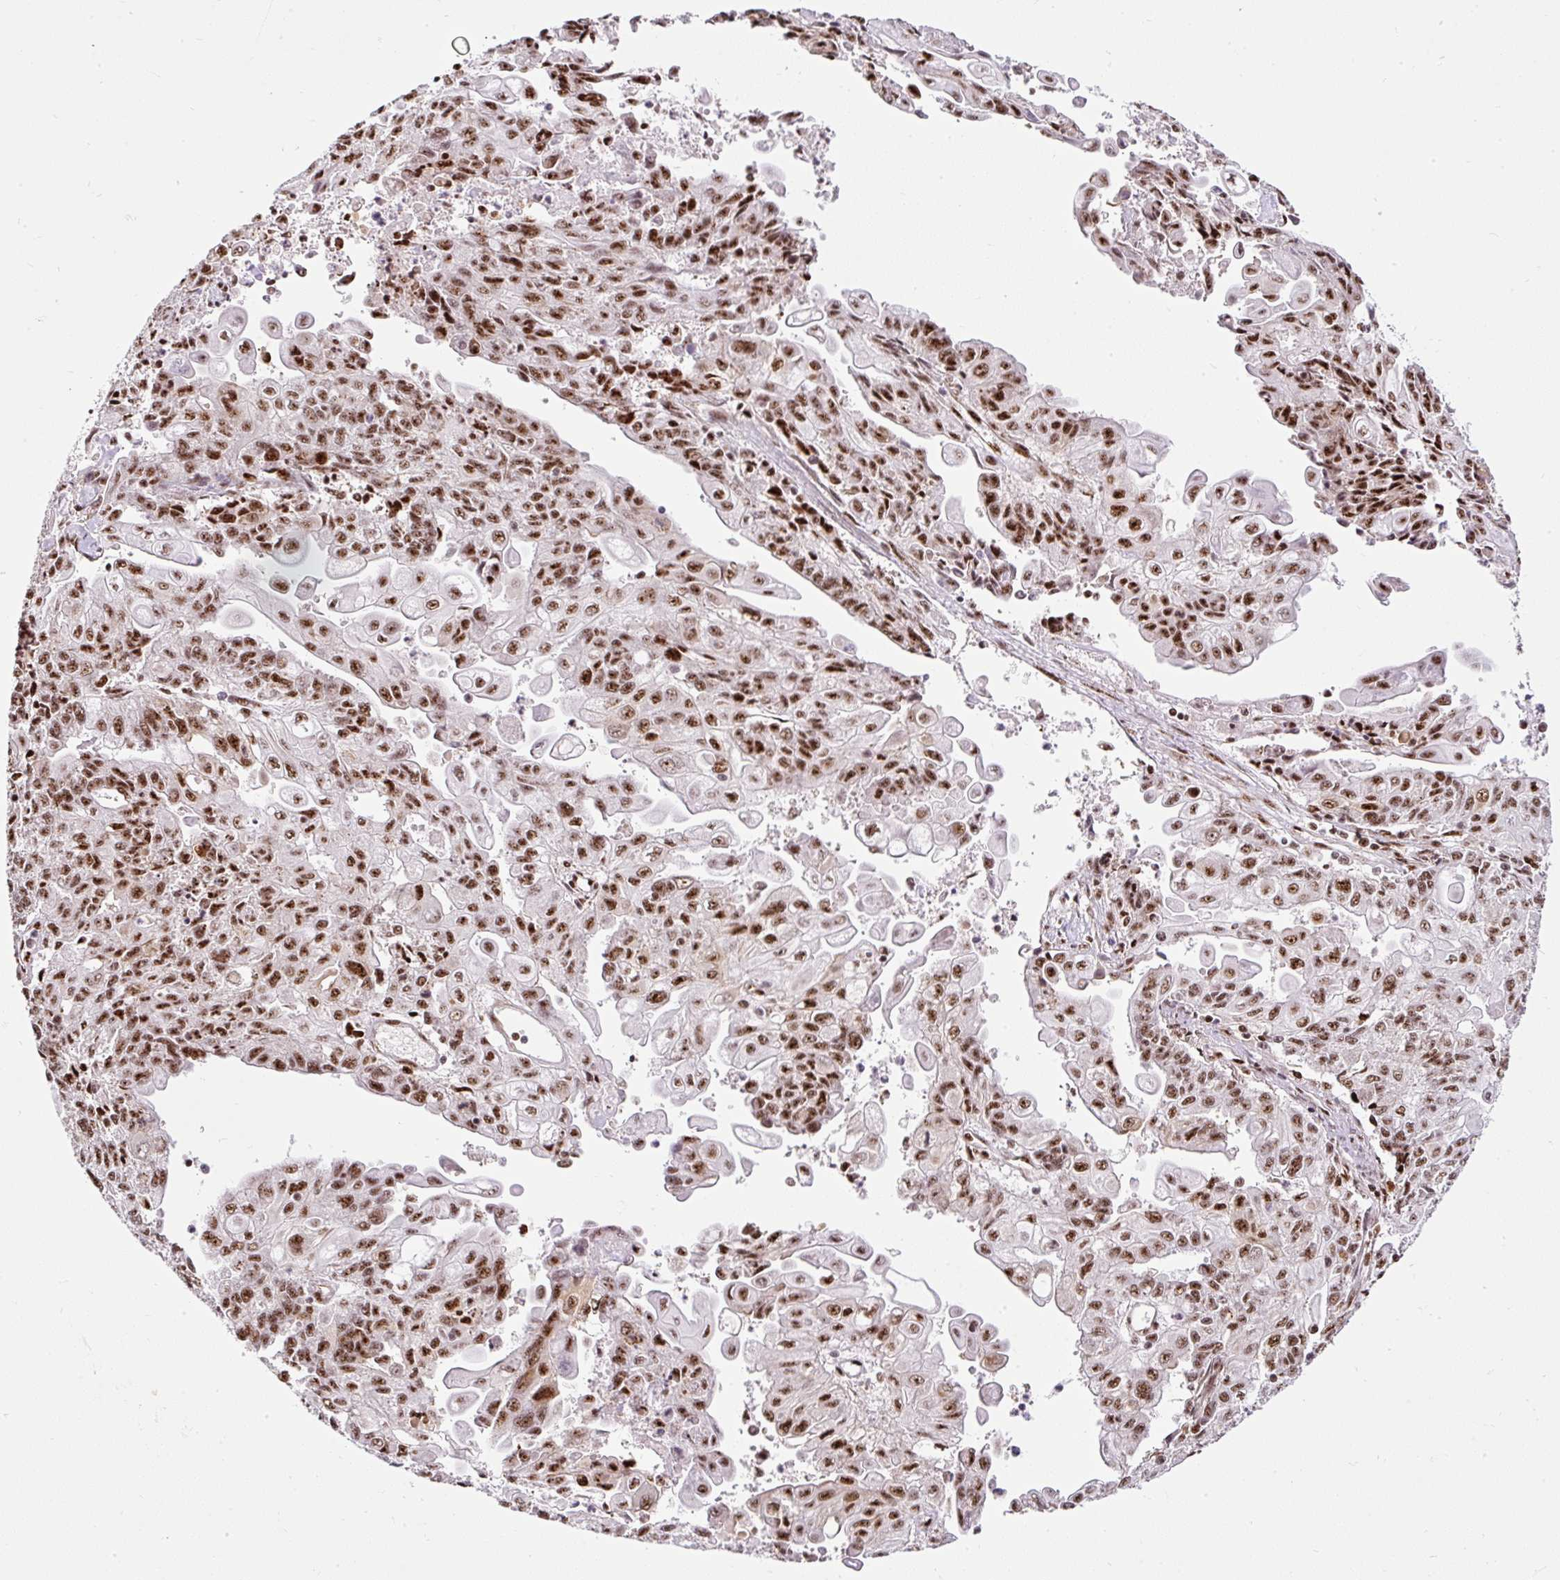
{"staining": {"intensity": "moderate", "quantity": ">75%", "location": "nuclear"}, "tissue": "endometrial cancer", "cell_type": "Tumor cells", "image_type": "cancer", "snomed": [{"axis": "morphology", "description": "Adenocarcinoma, NOS"}, {"axis": "topography", "description": "Endometrium"}], "caption": "Adenocarcinoma (endometrial) was stained to show a protein in brown. There is medium levels of moderate nuclear positivity in about >75% of tumor cells.", "gene": "LUC7L2", "patient": {"sex": "female", "age": 54}}